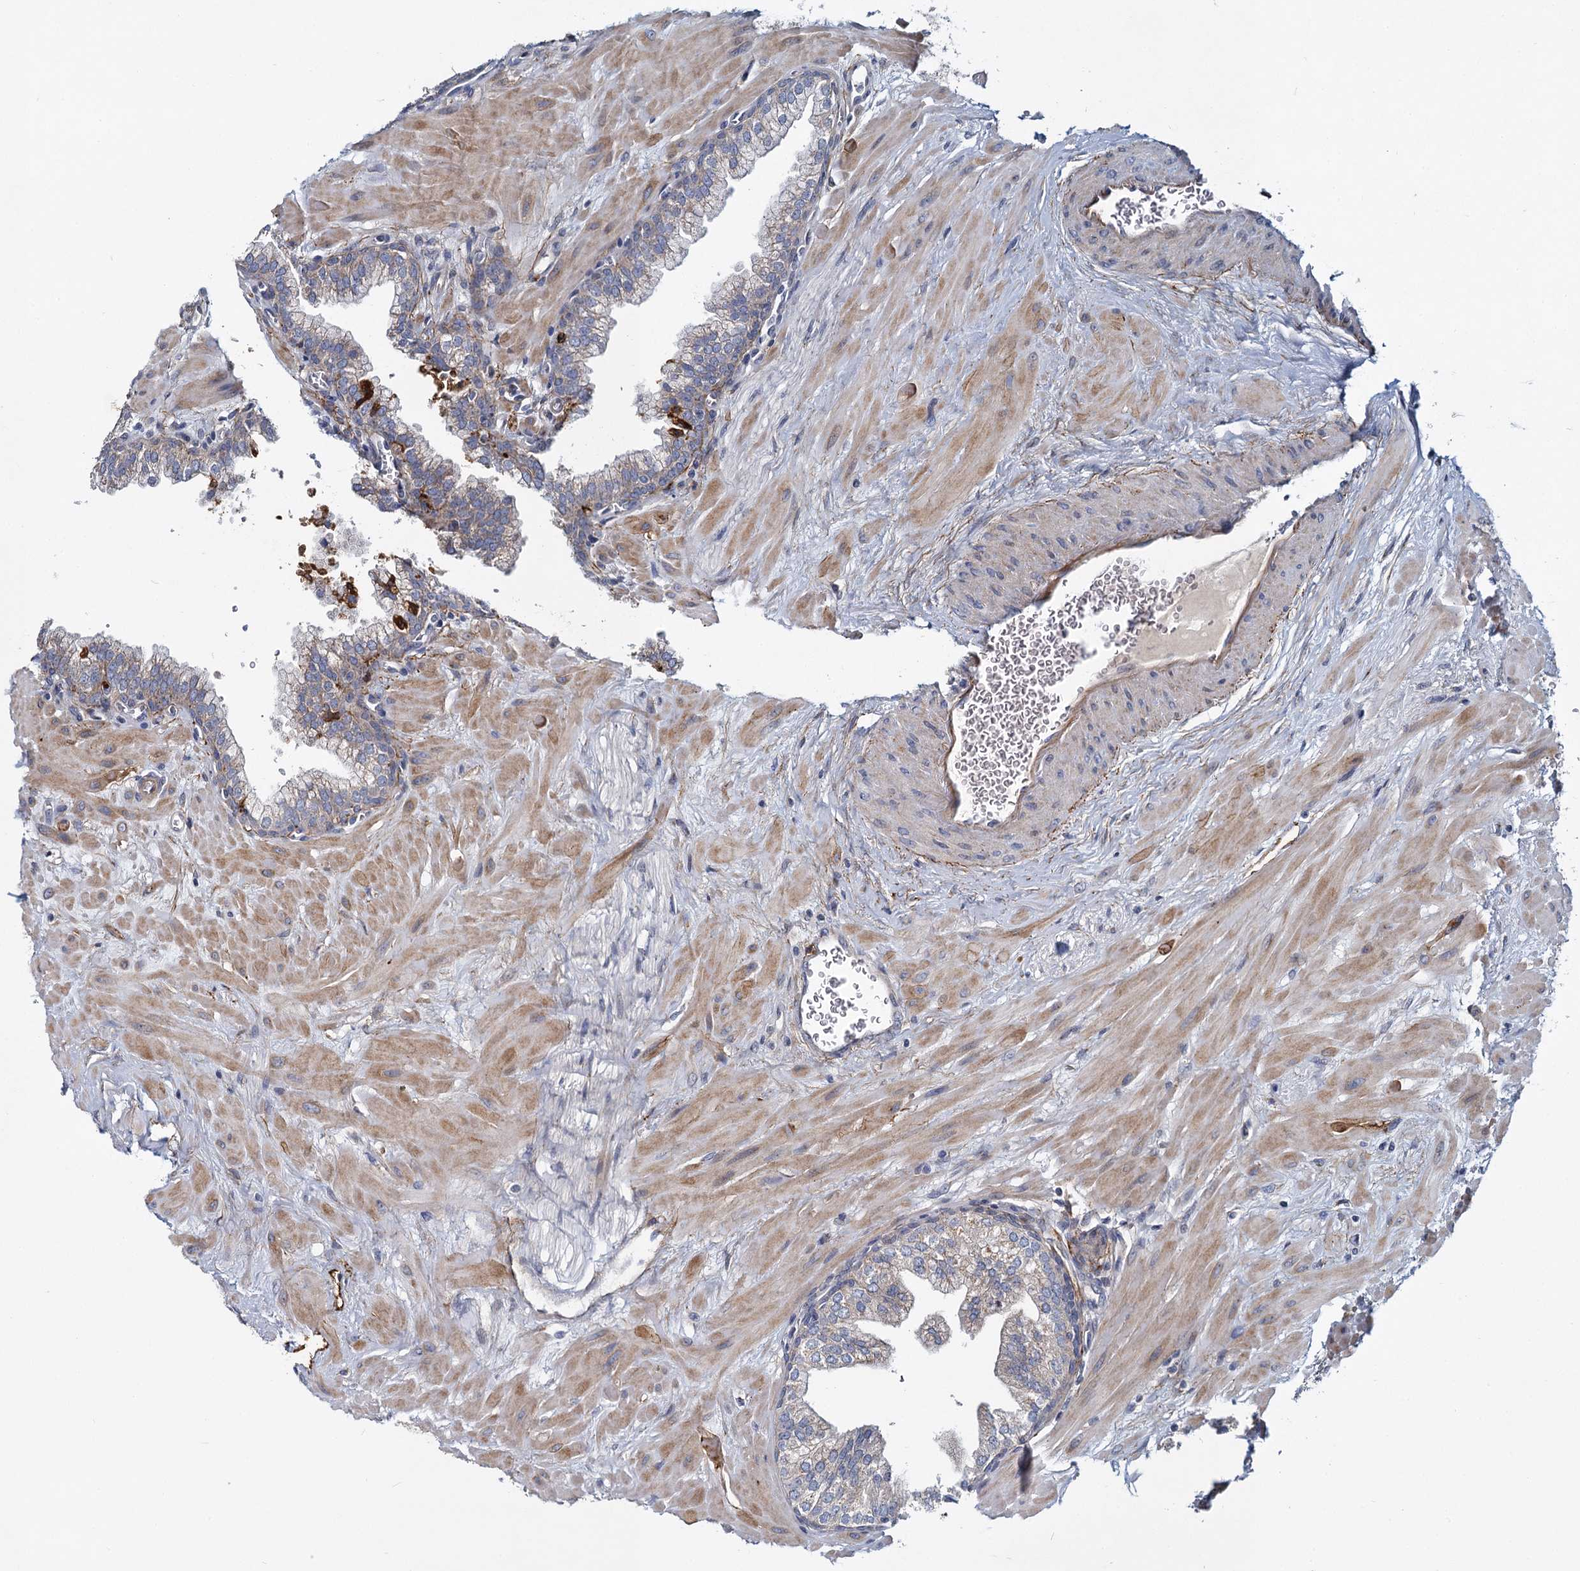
{"staining": {"intensity": "weak", "quantity": "<25%", "location": "cytoplasmic/membranous"}, "tissue": "prostate", "cell_type": "Glandular cells", "image_type": "normal", "snomed": [{"axis": "morphology", "description": "Normal tissue, NOS"}, {"axis": "topography", "description": "Prostate"}], "caption": "Immunohistochemical staining of unremarkable prostate demonstrates no significant staining in glandular cells.", "gene": "DCUN1D2", "patient": {"sex": "male", "age": 60}}